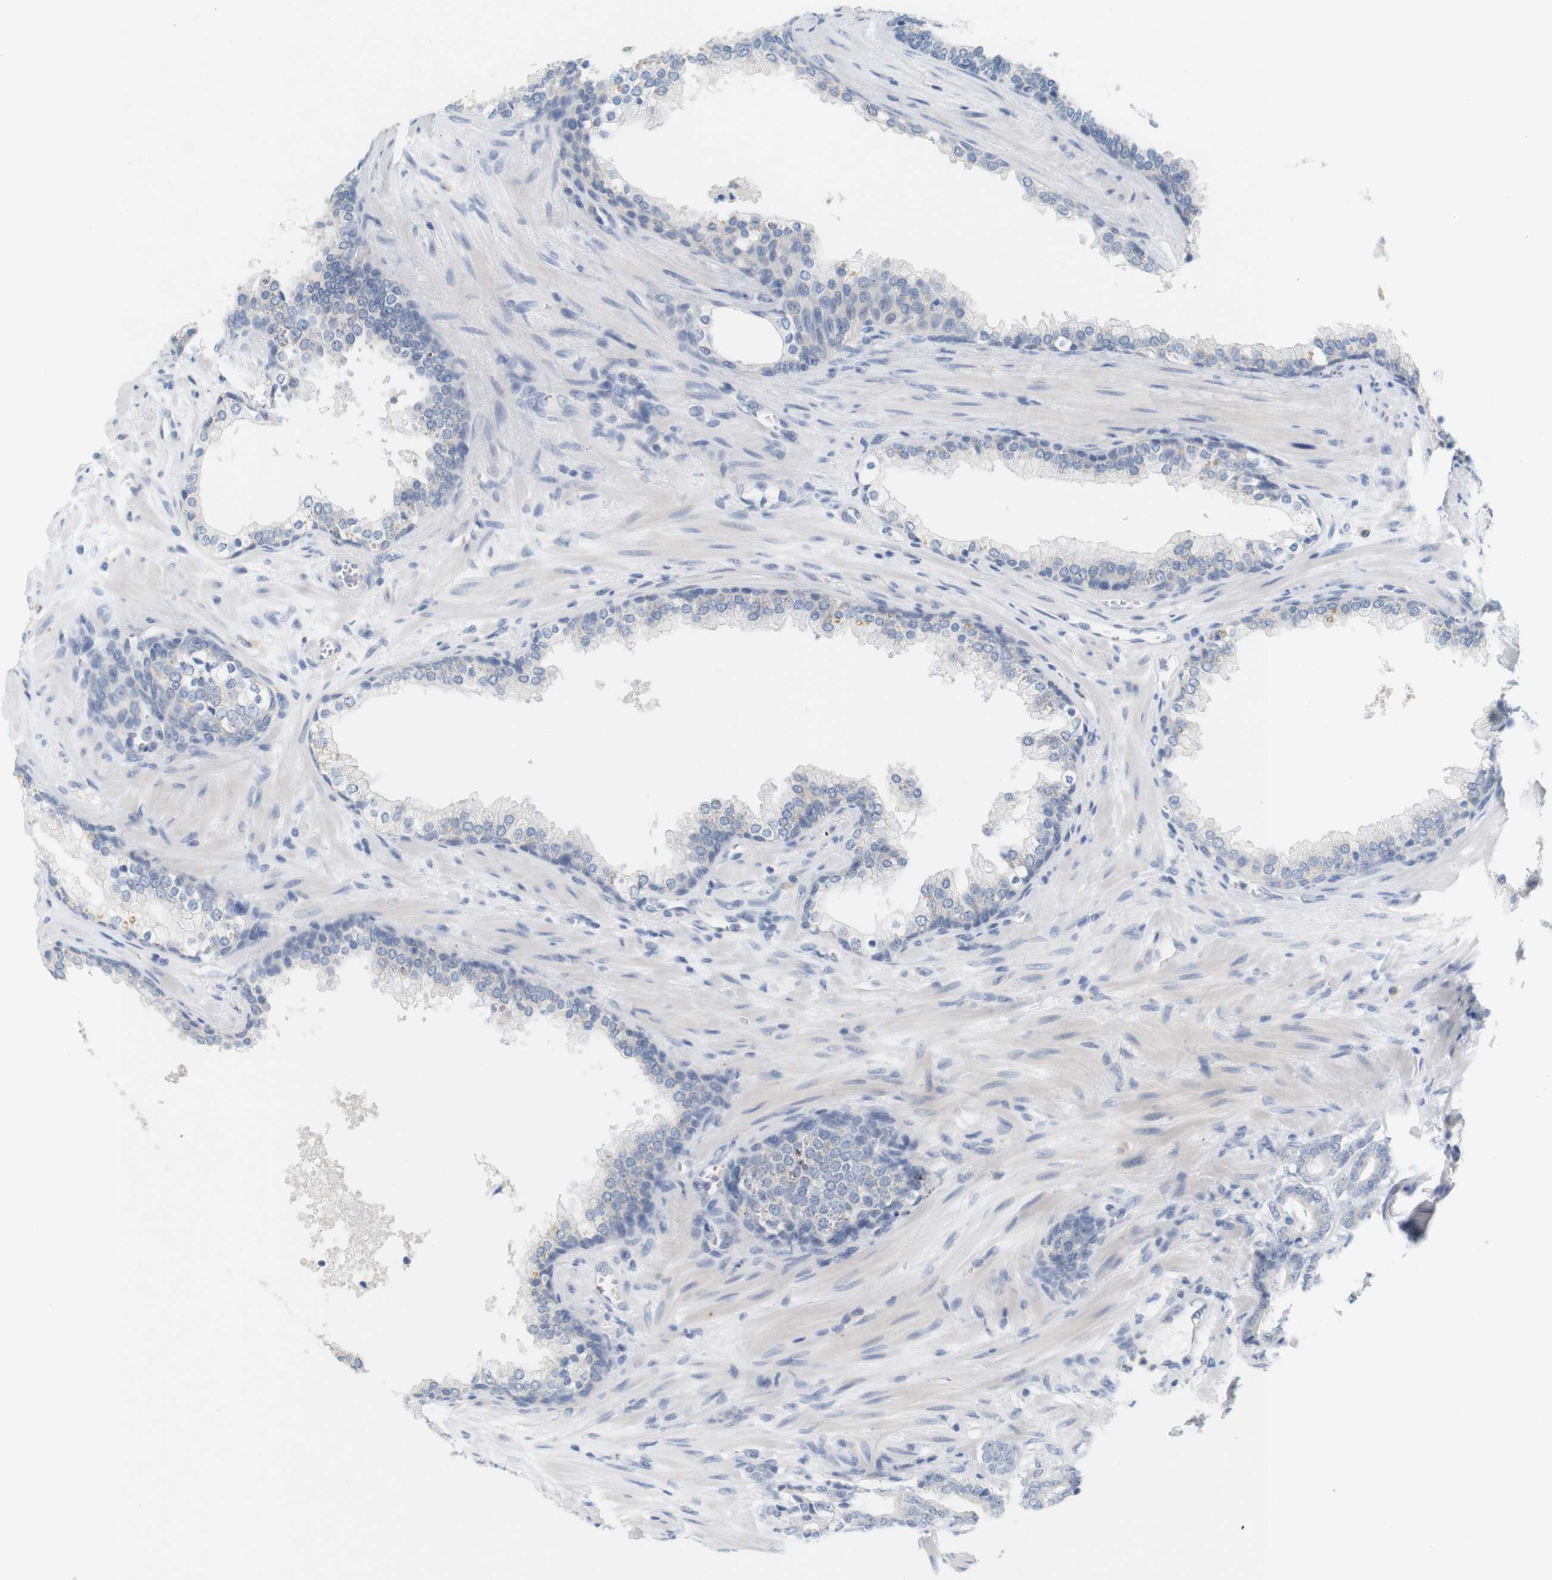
{"staining": {"intensity": "negative", "quantity": "none", "location": "none"}, "tissue": "prostate cancer", "cell_type": "Tumor cells", "image_type": "cancer", "snomed": [{"axis": "morphology", "description": "Adenocarcinoma, Low grade"}, {"axis": "topography", "description": "Prostate"}], "caption": "An immunohistochemistry (IHC) image of prostate cancer (low-grade adenocarcinoma) is shown. There is no staining in tumor cells of prostate cancer (low-grade adenocarcinoma). (Stains: DAB IHC with hematoxylin counter stain, Microscopy: brightfield microscopy at high magnification).", "gene": "LRRK2", "patient": {"sex": "male", "age": 58}}